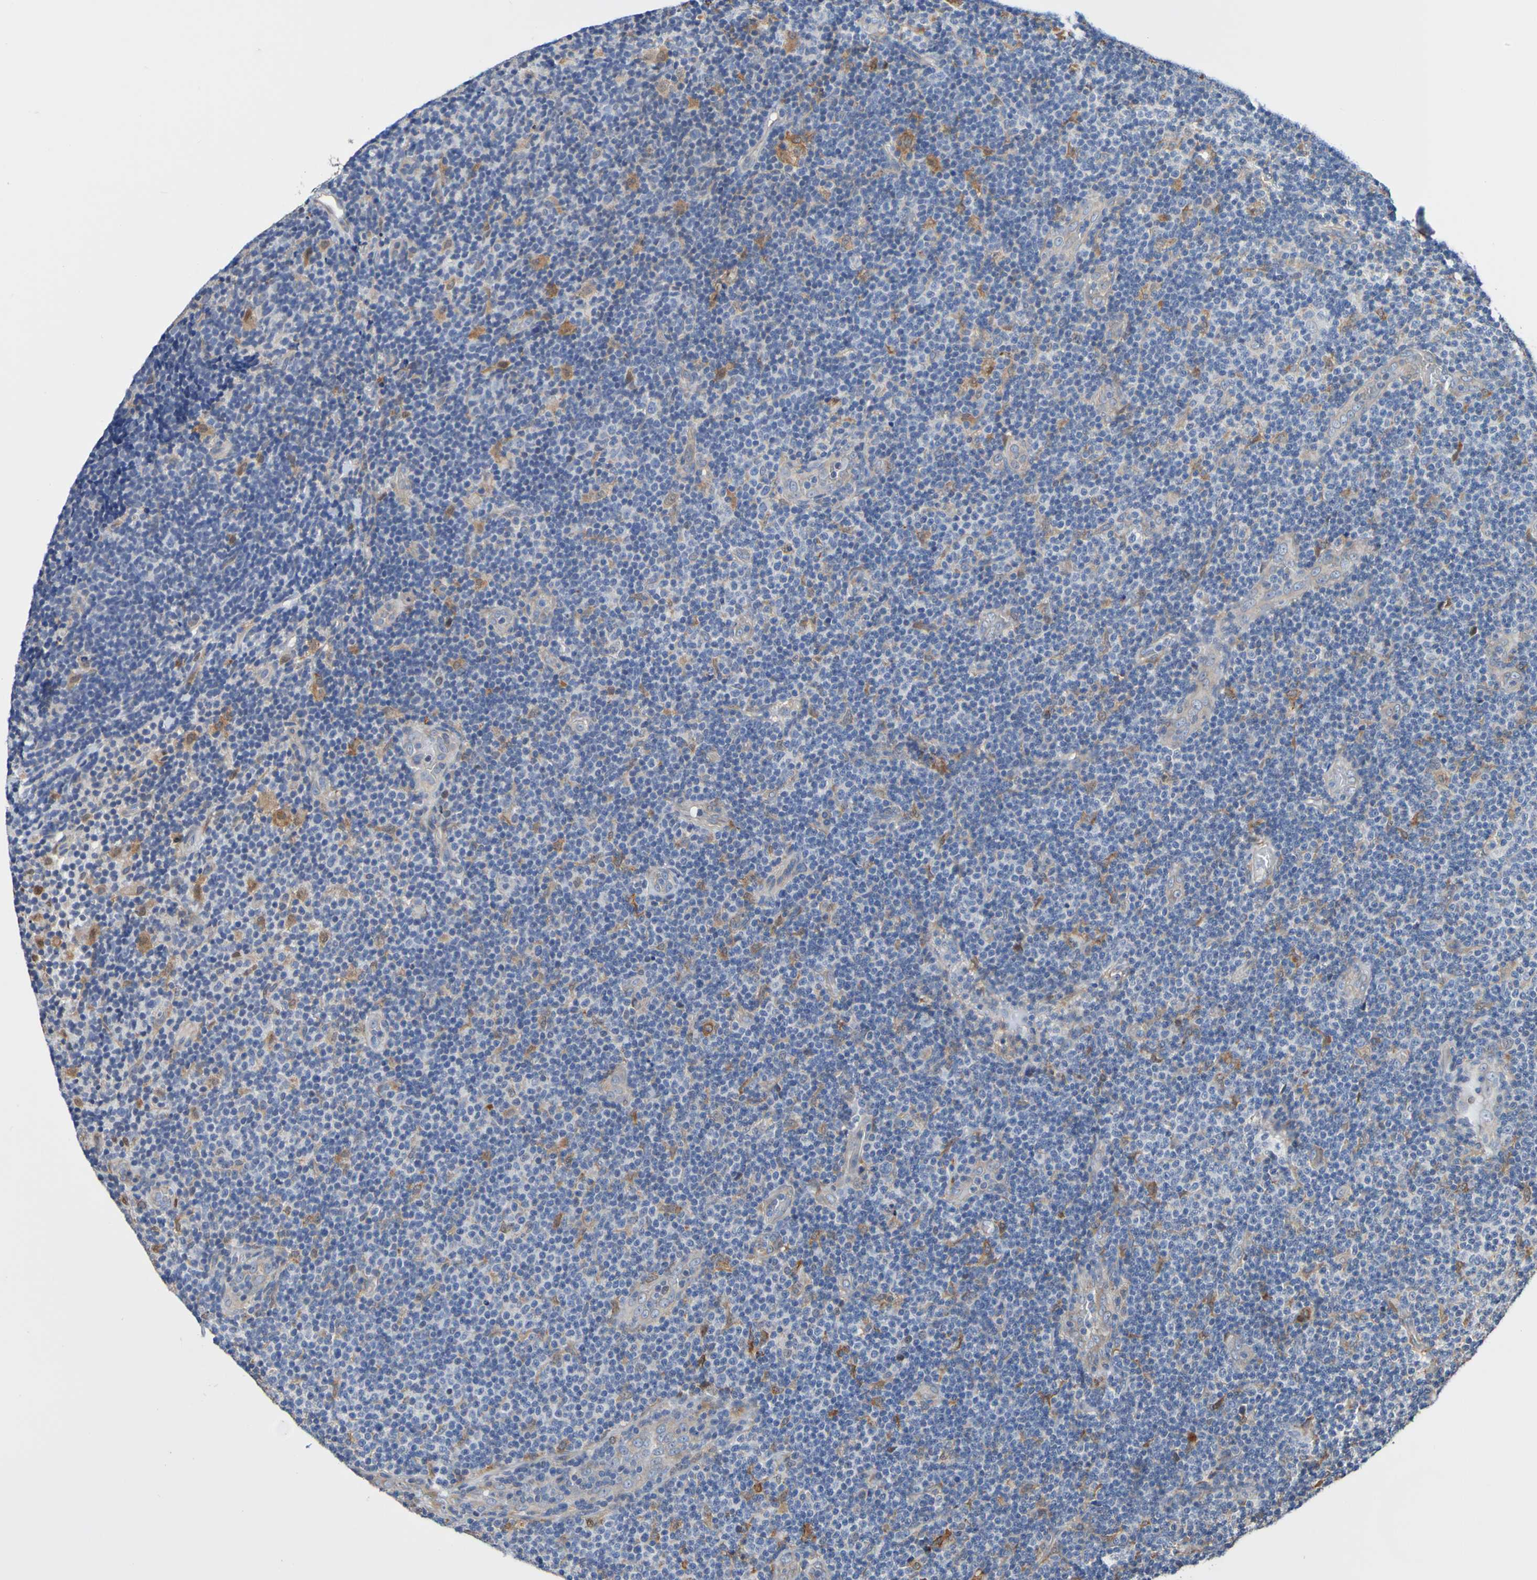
{"staining": {"intensity": "negative", "quantity": "none", "location": "none"}, "tissue": "lymphoma", "cell_type": "Tumor cells", "image_type": "cancer", "snomed": [{"axis": "morphology", "description": "Malignant lymphoma, non-Hodgkin's type, Low grade"}, {"axis": "topography", "description": "Lymph node"}], "caption": "Low-grade malignant lymphoma, non-Hodgkin's type stained for a protein using IHC reveals no positivity tumor cells.", "gene": "METAP2", "patient": {"sex": "male", "age": 83}}